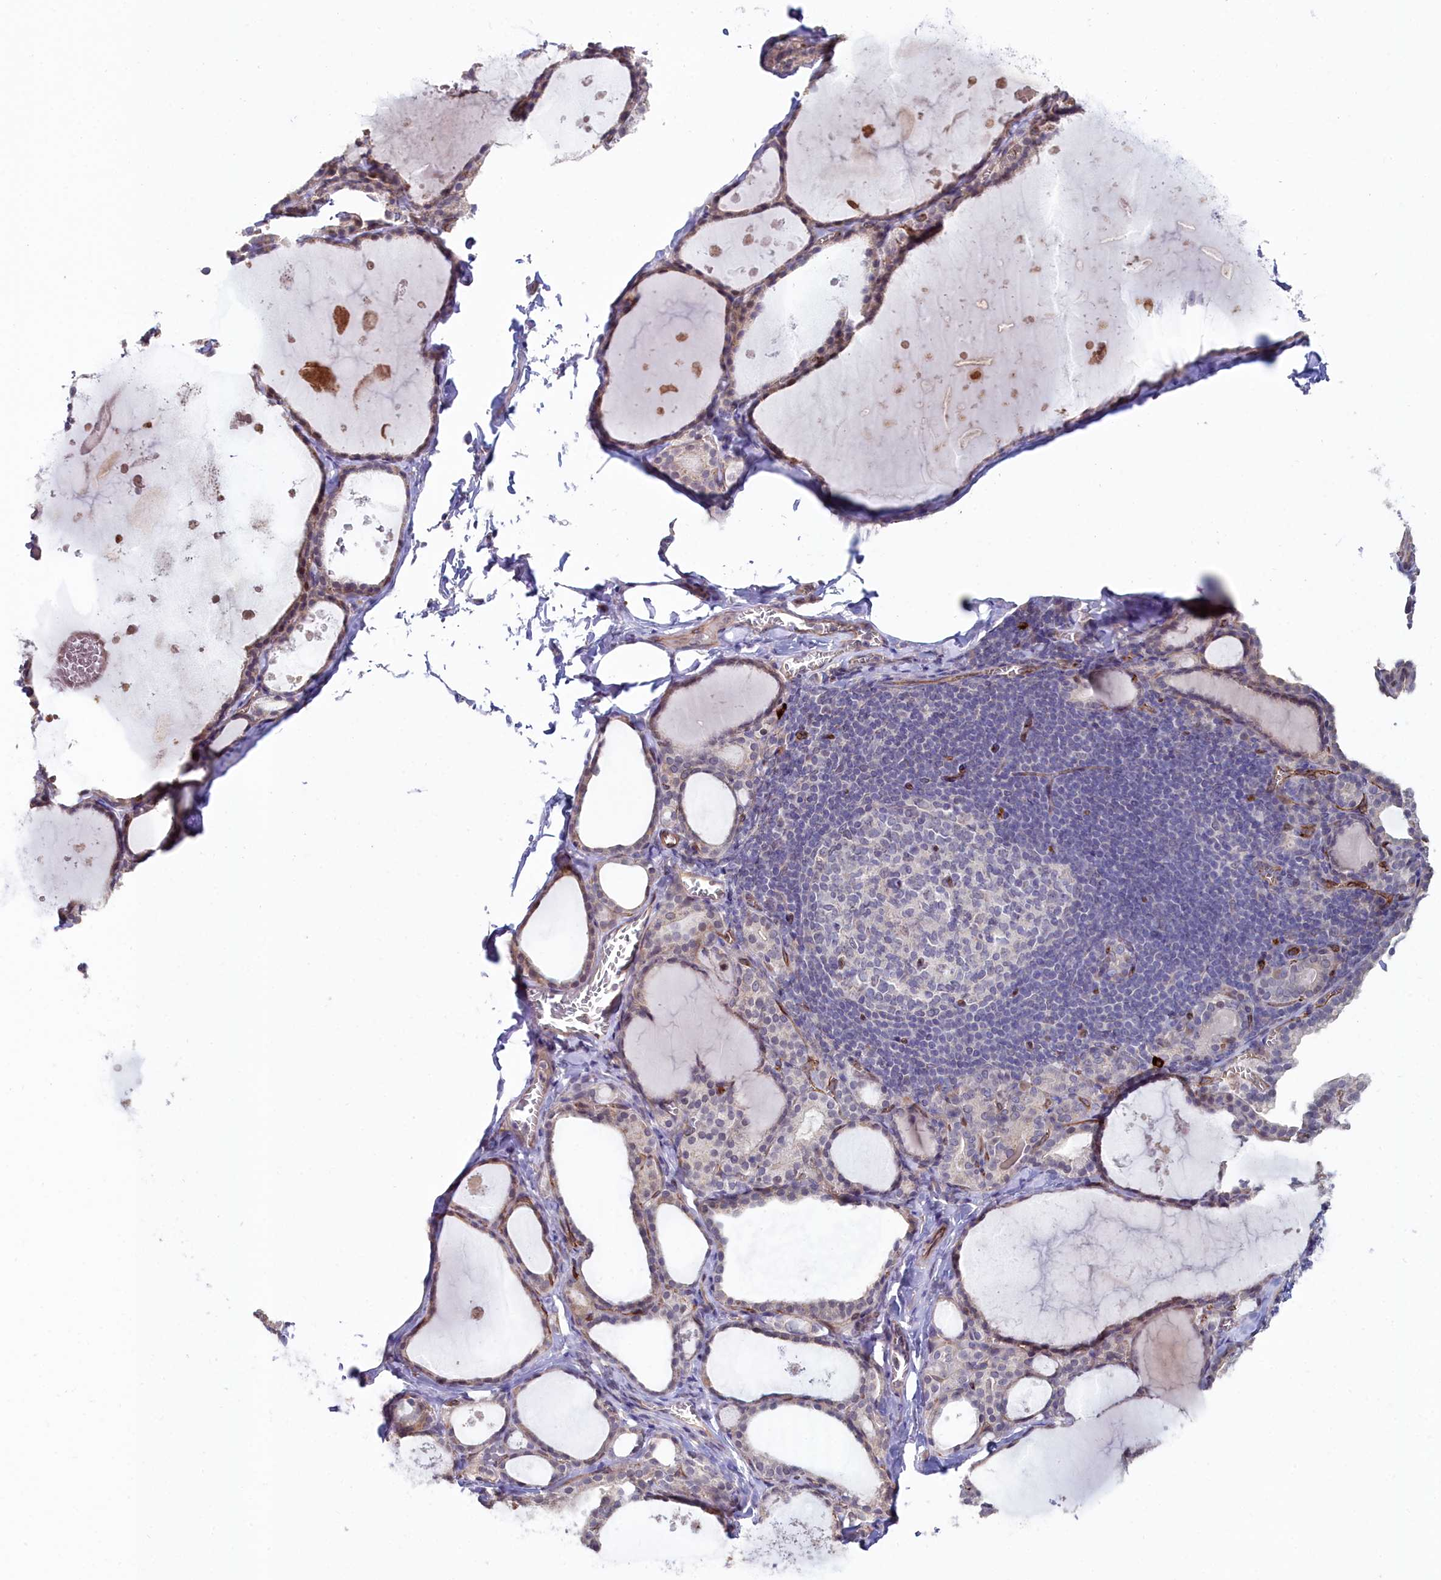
{"staining": {"intensity": "weak", "quantity": "<25%", "location": "cytoplasmic/membranous"}, "tissue": "thyroid gland", "cell_type": "Glandular cells", "image_type": "normal", "snomed": [{"axis": "morphology", "description": "Normal tissue, NOS"}, {"axis": "topography", "description": "Thyroid gland"}], "caption": "Immunohistochemical staining of benign thyroid gland exhibits no significant expression in glandular cells. The staining was performed using DAB (3,3'-diaminobenzidine) to visualize the protein expression in brown, while the nuclei were stained in blue with hematoxylin (Magnification: 20x).", "gene": "C4orf19", "patient": {"sex": "male", "age": 56}}